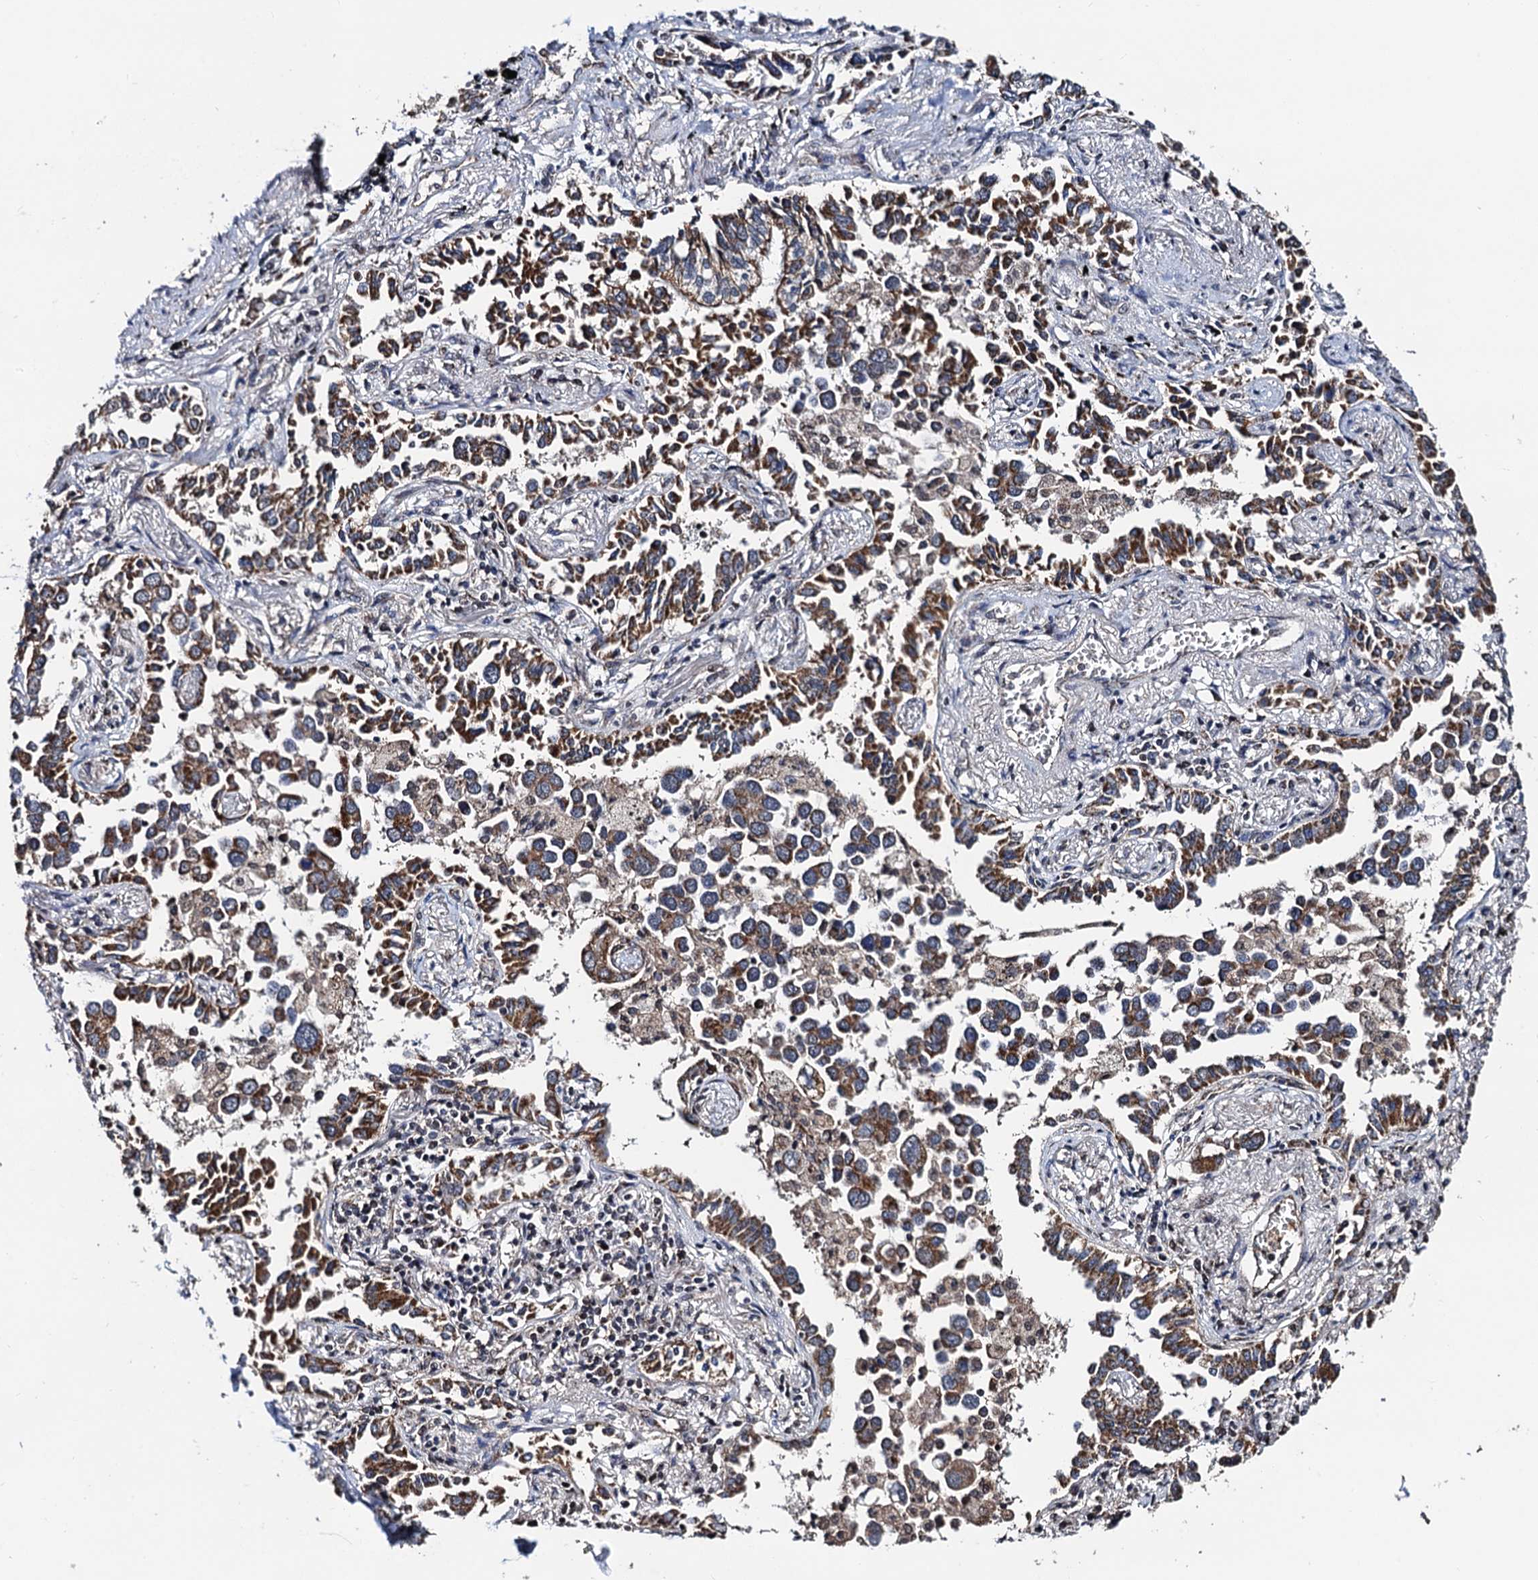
{"staining": {"intensity": "moderate", "quantity": ">75%", "location": "cytoplasmic/membranous"}, "tissue": "lung cancer", "cell_type": "Tumor cells", "image_type": "cancer", "snomed": [{"axis": "morphology", "description": "Adenocarcinoma, NOS"}, {"axis": "topography", "description": "Lung"}], "caption": "Lung cancer stained for a protein (brown) shows moderate cytoplasmic/membranous positive positivity in about >75% of tumor cells.", "gene": "PTCD3", "patient": {"sex": "male", "age": 67}}